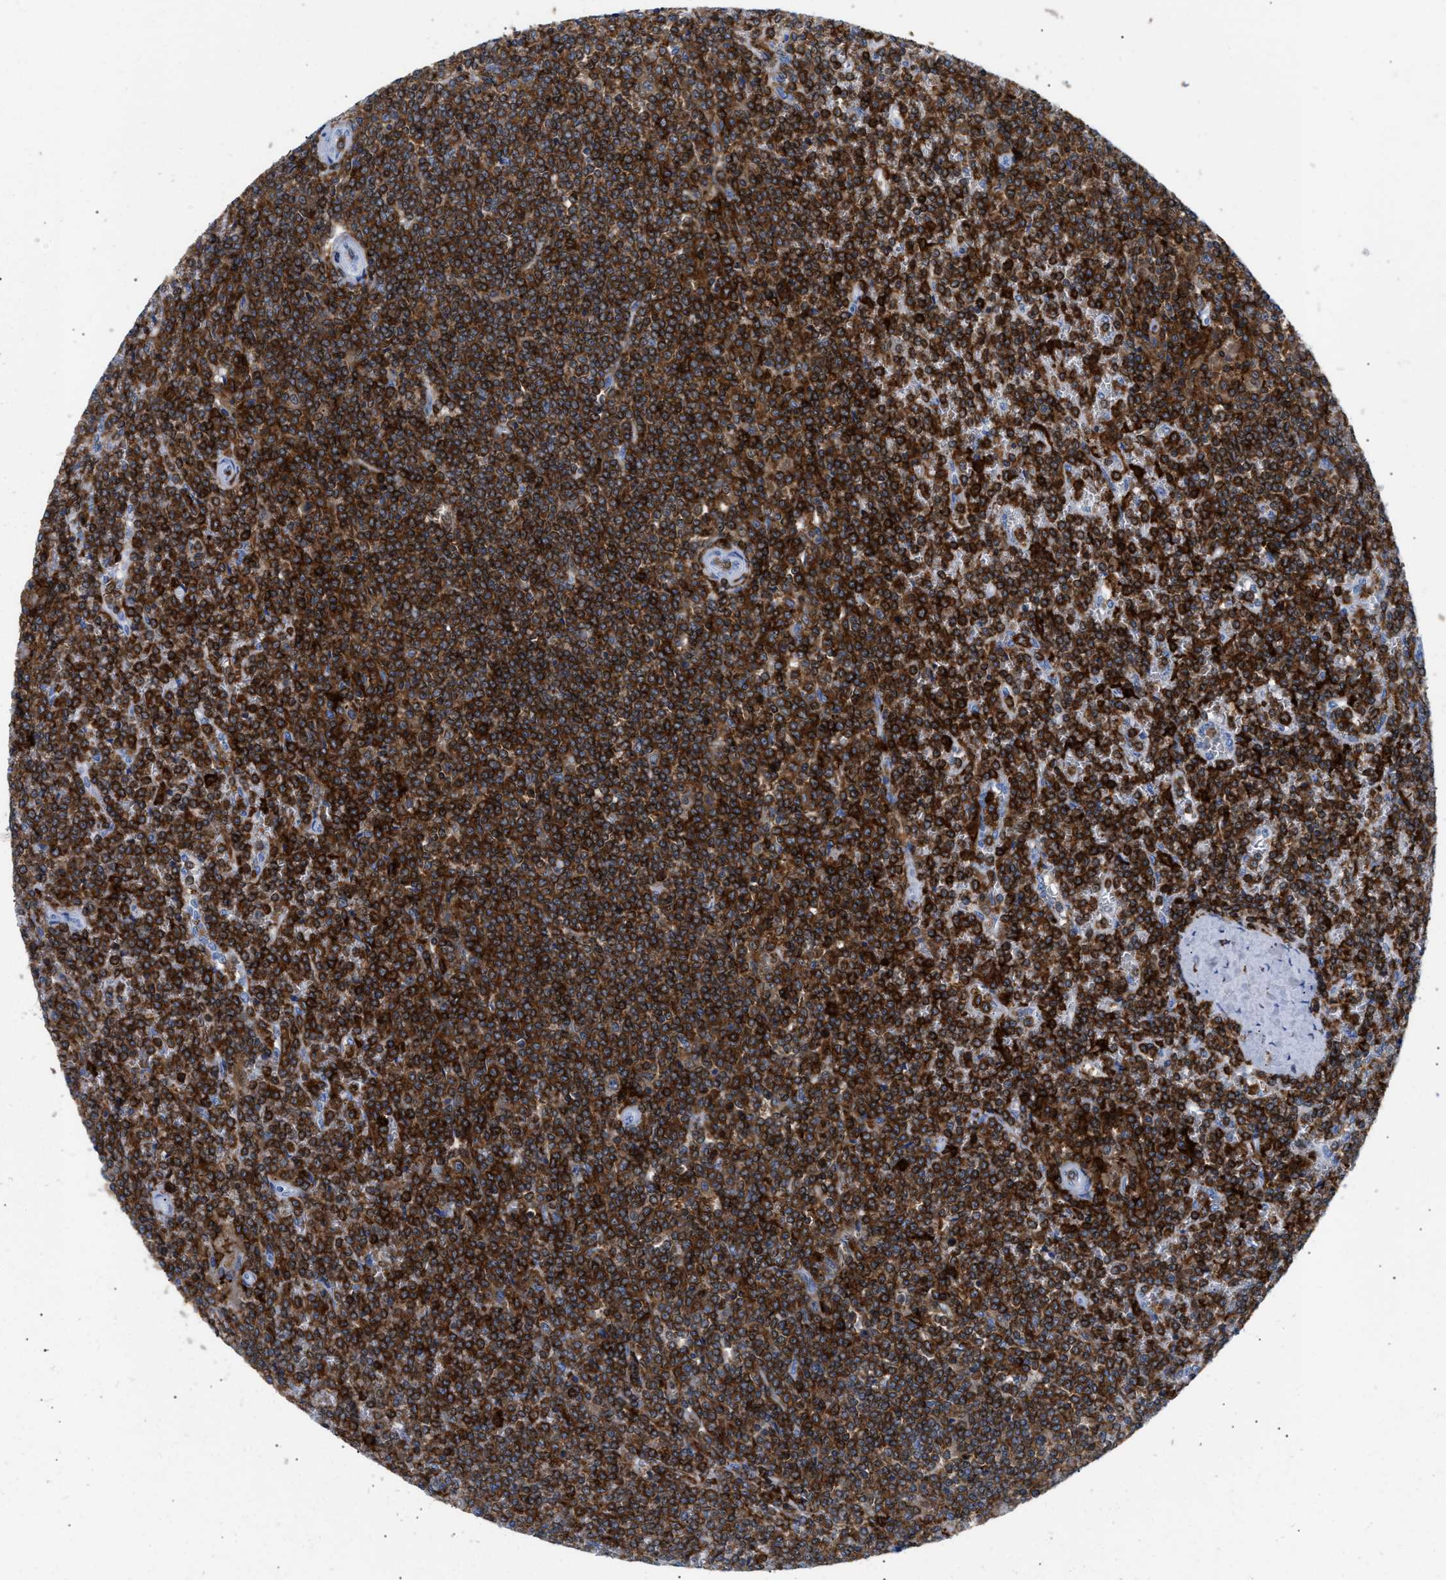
{"staining": {"intensity": "strong", "quantity": ">75%", "location": "cytoplasmic/membranous"}, "tissue": "lymphoma", "cell_type": "Tumor cells", "image_type": "cancer", "snomed": [{"axis": "morphology", "description": "Malignant lymphoma, non-Hodgkin's type, Low grade"}, {"axis": "topography", "description": "Spleen"}], "caption": "A high-resolution image shows immunohistochemistry staining of low-grade malignant lymphoma, non-Hodgkin's type, which shows strong cytoplasmic/membranous expression in approximately >75% of tumor cells. (IHC, brightfield microscopy, high magnification).", "gene": "LCP1", "patient": {"sex": "female", "age": 19}}